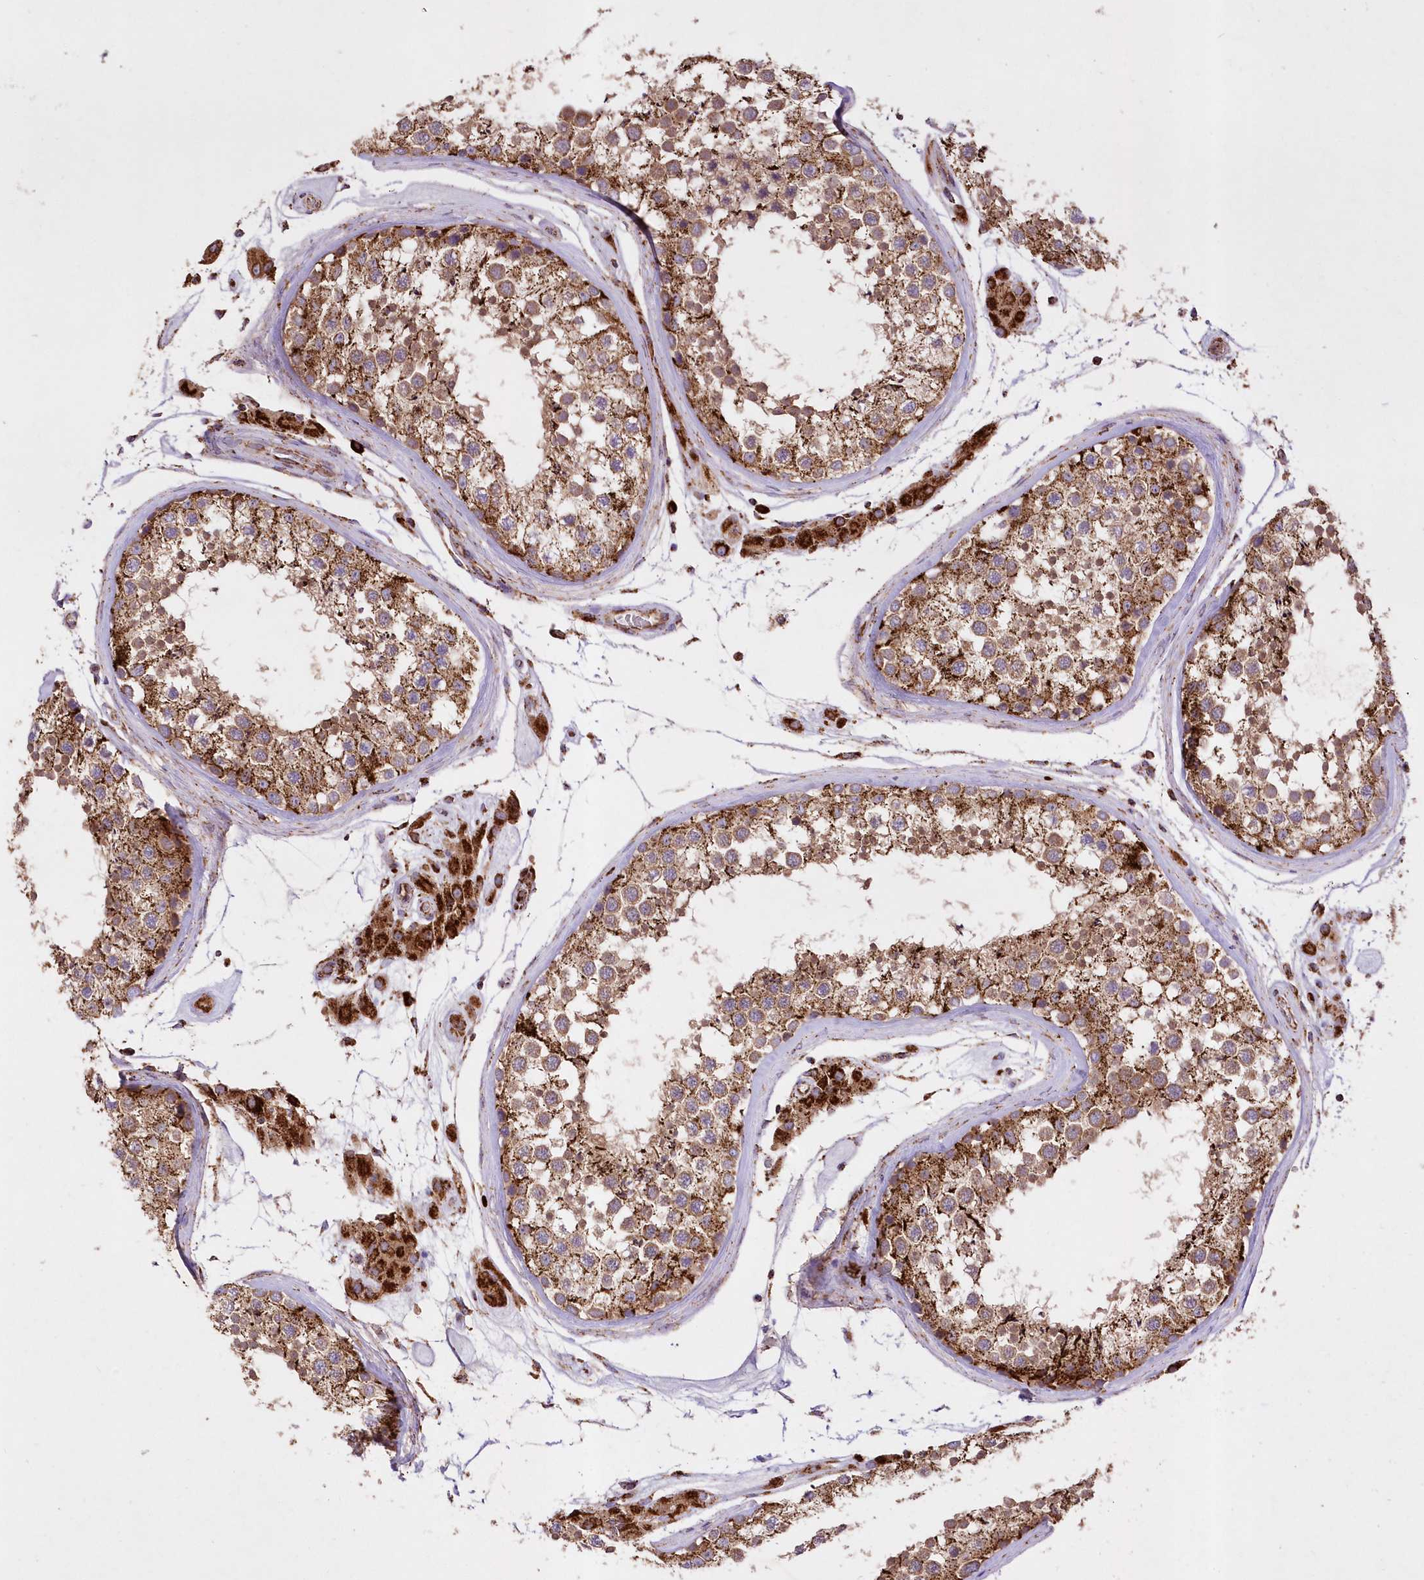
{"staining": {"intensity": "strong", "quantity": ">75%", "location": "cytoplasmic/membranous"}, "tissue": "testis", "cell_type": "Cells in seminiferous ducts", "image_type": "normal", "snomed": [{"axis": "morphology", "description": "Normal tissue, NOS"}, {"axis": "topography", "description": "Testis"}], "caption": "A histopathology image of testis stained for a protein reveals strong cytoplasmic/membranous brown staining in cells in seminiferous ducts.", "gene": "ASNSD1", "patient": {"sex": "male", "age": 46}}